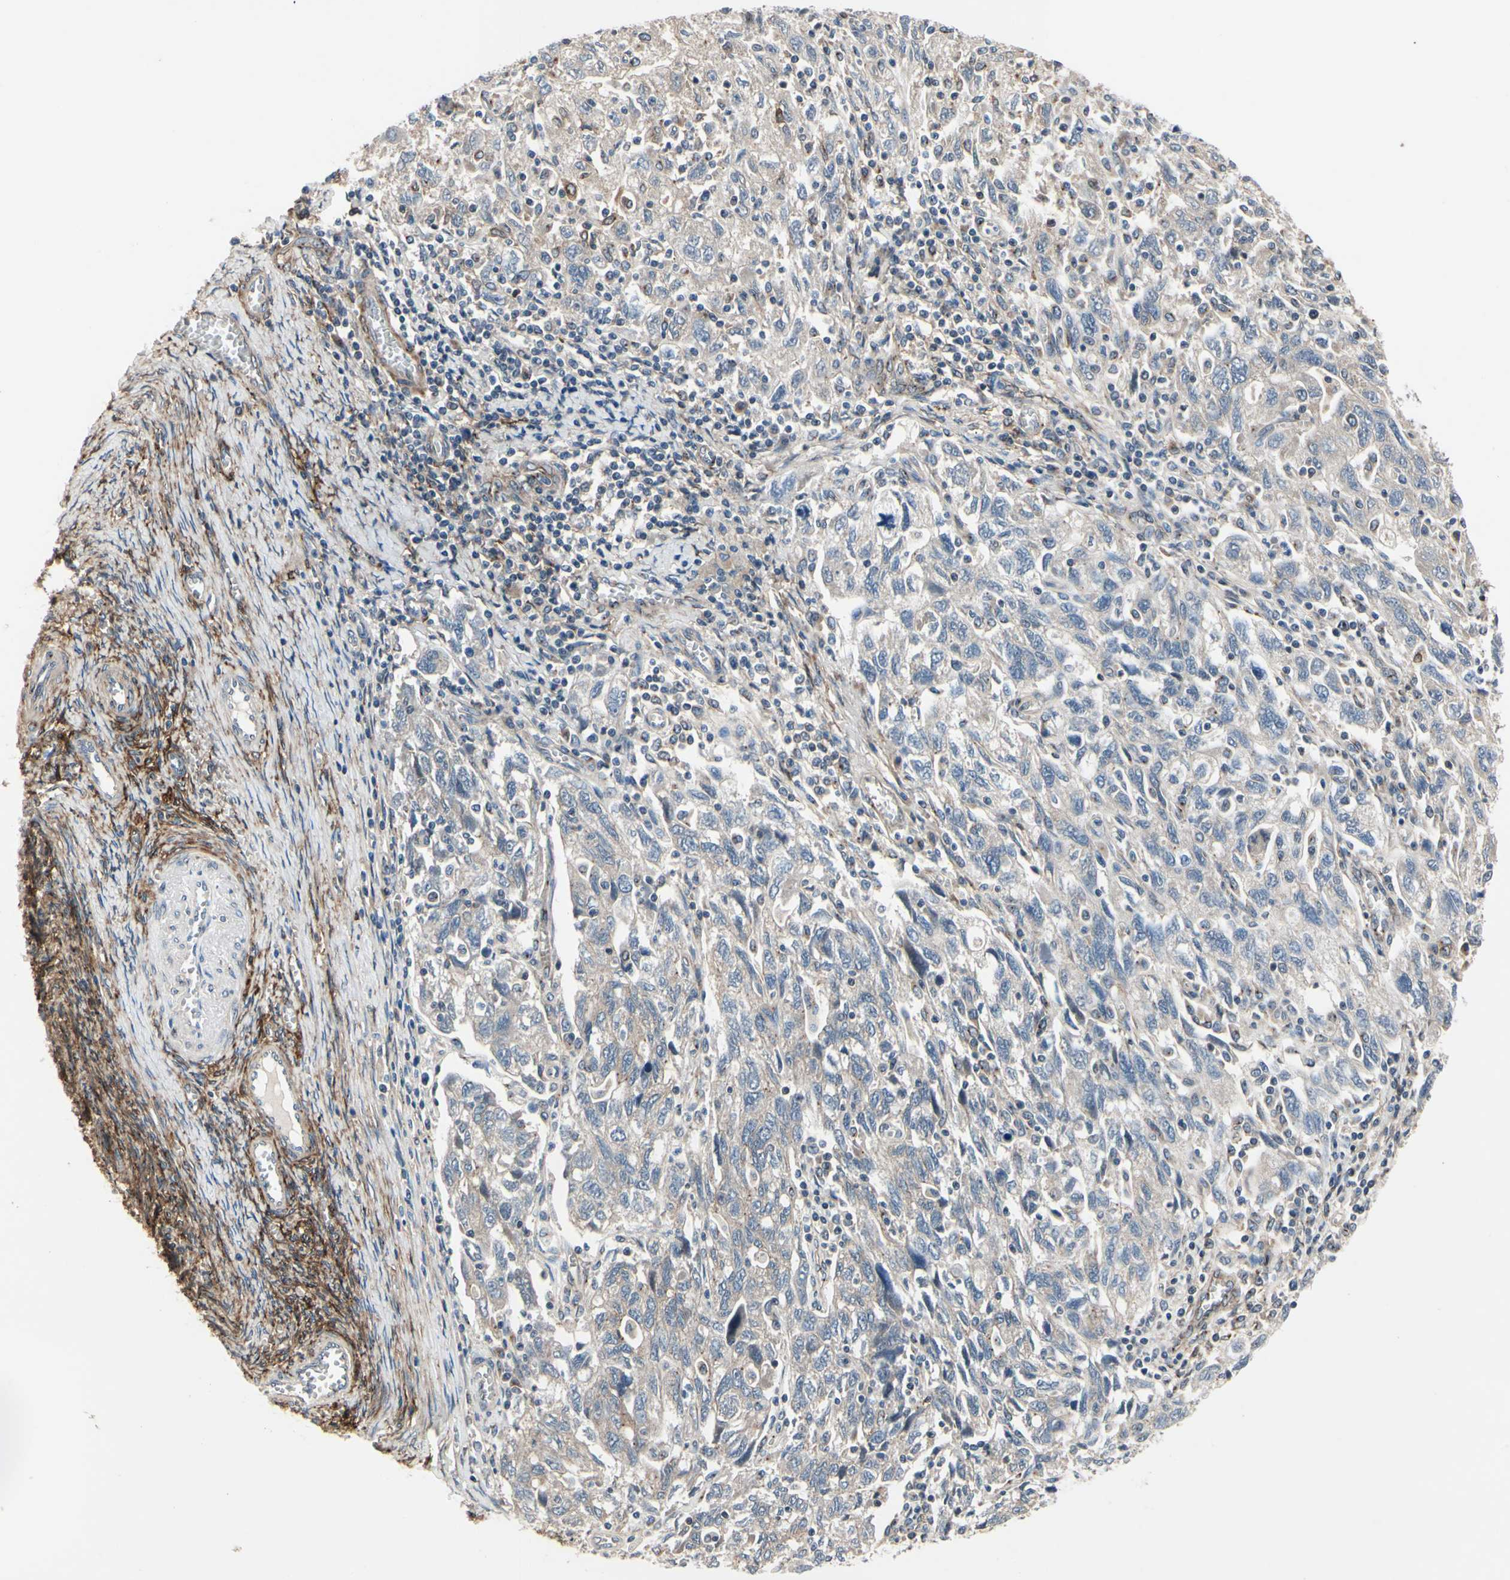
{"staining": {"intensity": "negative", "quantity": "none", "location": "none"}, "tissue": "ovarian cancer", "cell_type": "Tumor cells", "image_type": "cancer", "snomed": [{"axis": "morphology", "description": "Carcinoma, NOS"}, {"axis": "morphology", "description": "Cystadenocarcinoma, serous, NOS"}, {"axis": "topography", "description": "Ovary"}], "caption": "Immunohistochemistry of human ovarian serous cystadenocarcinoma displays no staining in tumor cells.", "gene": "PRKAR2B", "patient": {"sex": "female", "age": 69}}